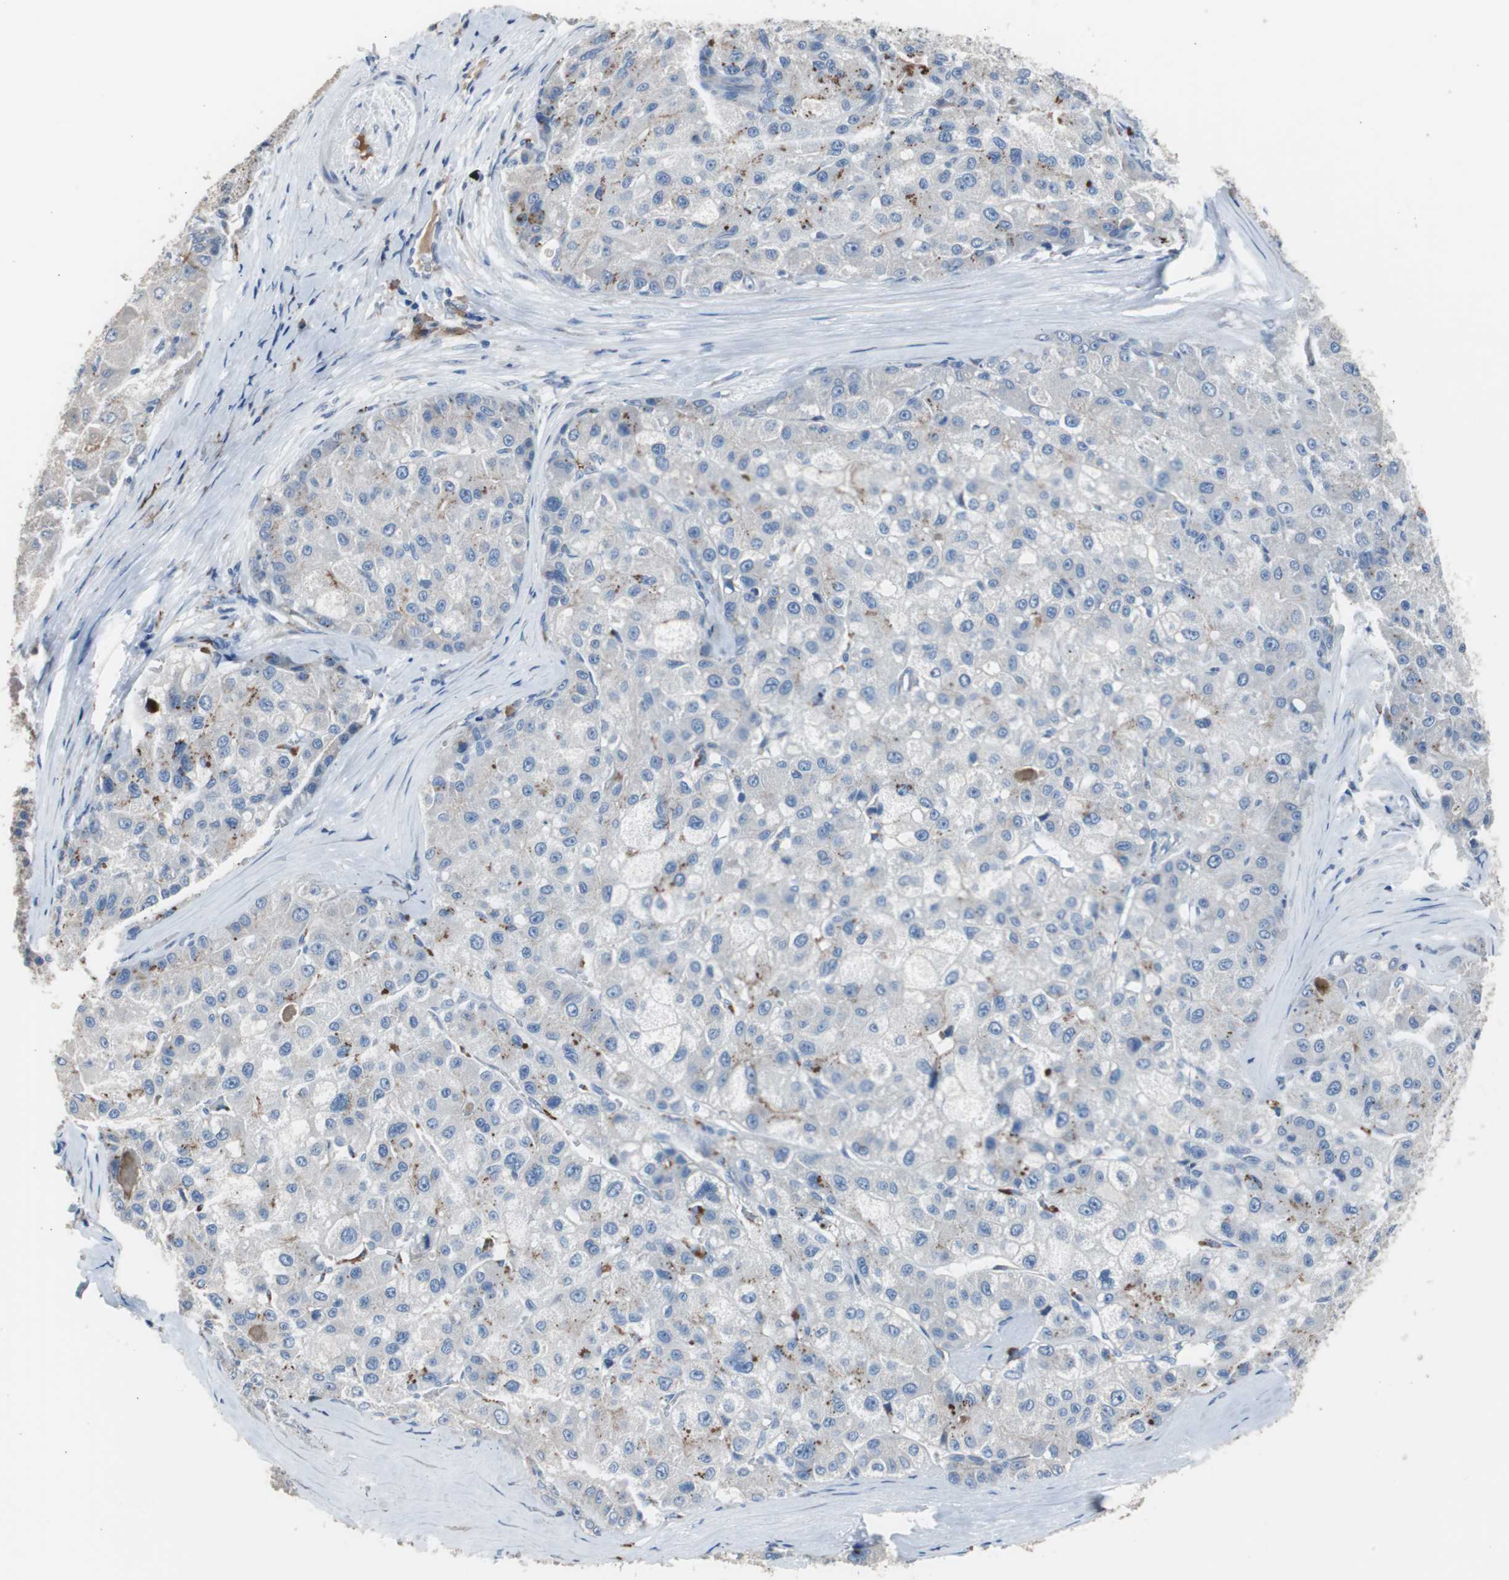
{"staining": {"intensity": "negative", "quantity": "none", "location": "none"}, "tissue": "liver cancer", "cell_type": "Tumor cells", "image_type": "cancer", "snomed": [{"axis": "morphology", "description": "Carcinoma, Hepatocellular, NOS"}, {"axis": "topography", "description": "Liver"}], "caption": "An image of liver cancer stained for a protein exhibits no brown staining in tumor cells.", "gene": "FCGR2B", "patient": {"sex": "male", "age": 80}}